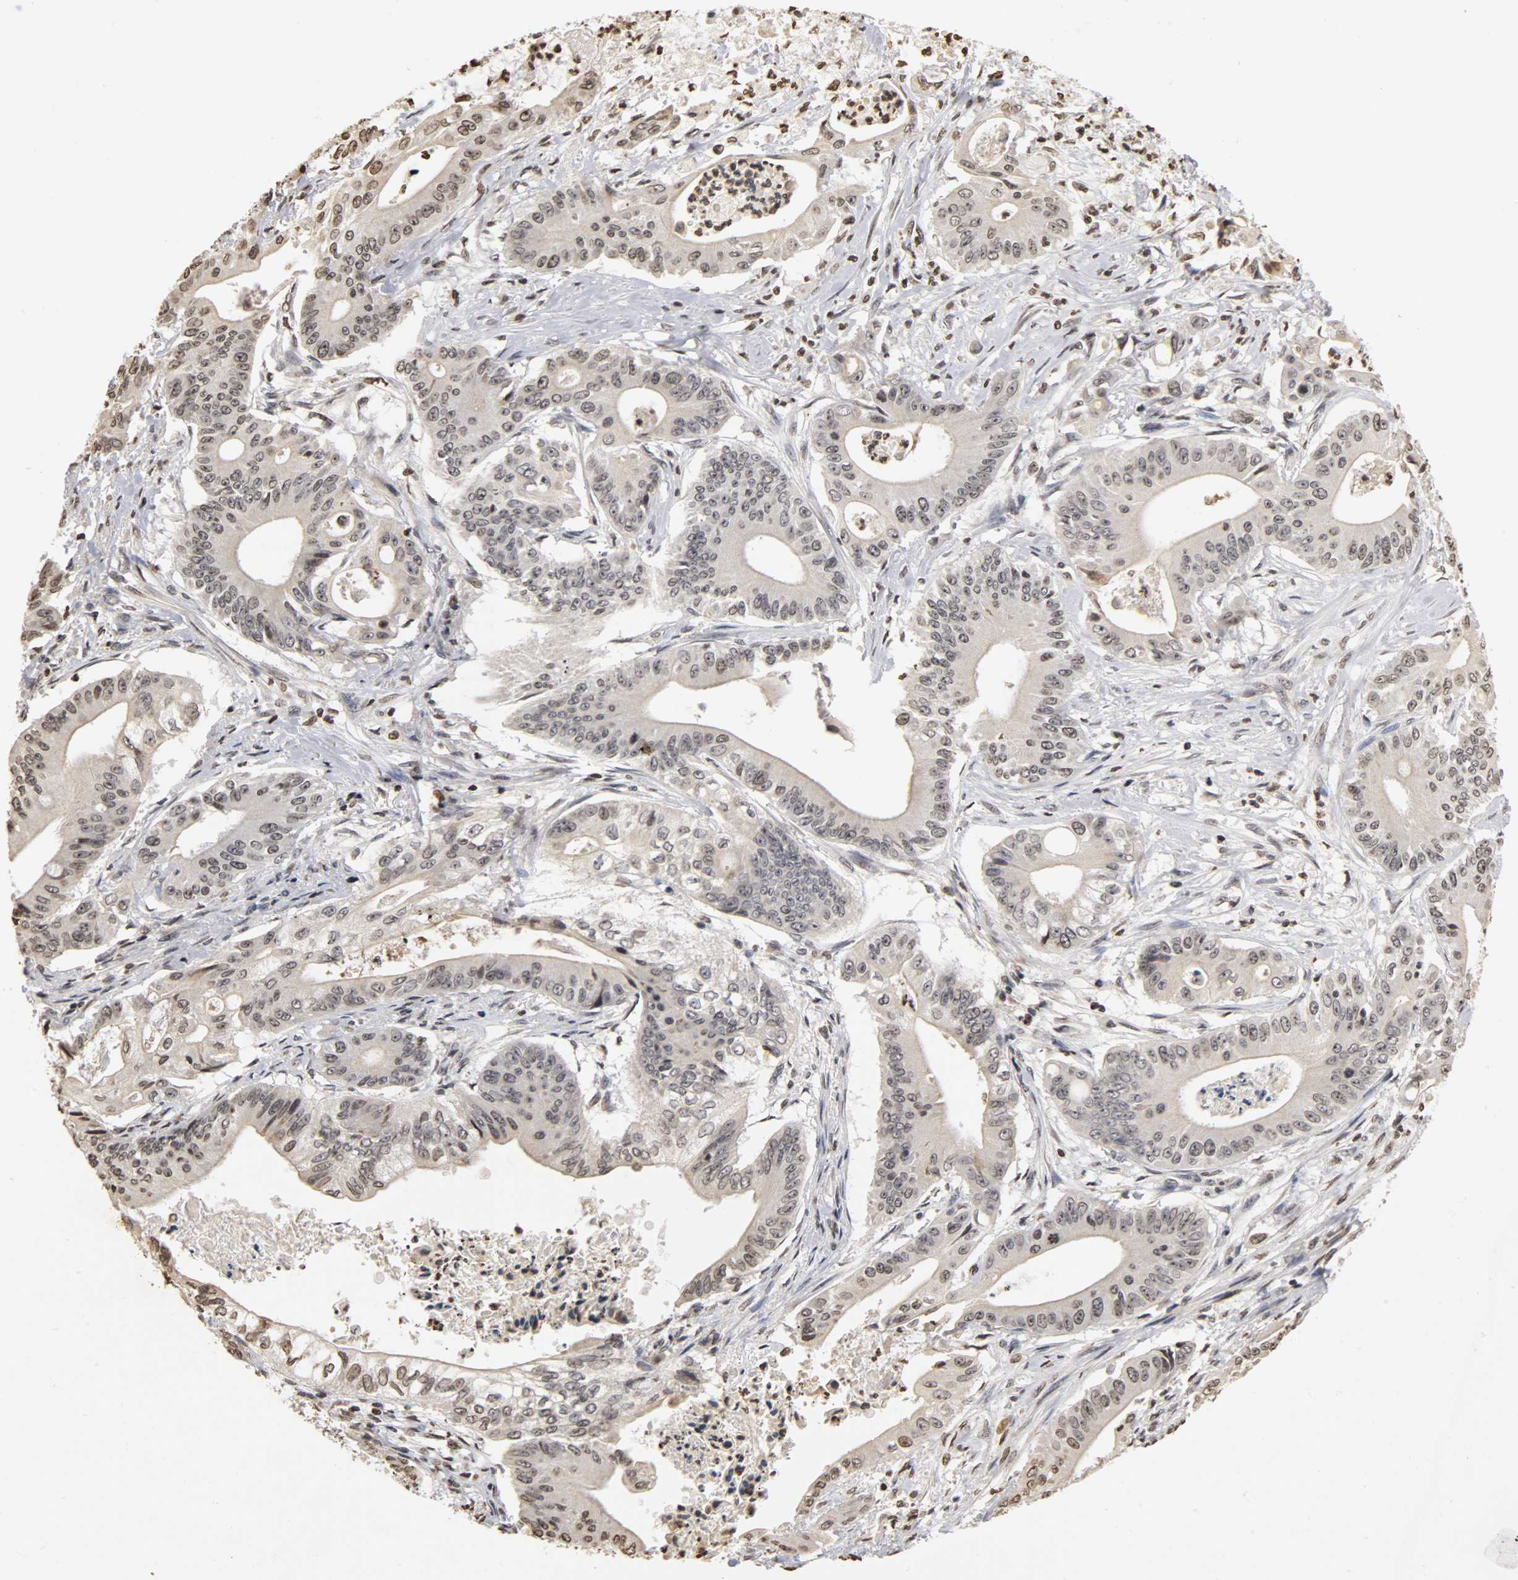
{"staining": {"intensity": "weak", "quantity": "<25%", "location": "nuclear"}, "tissue": "pancreatic cancer", "cell_type": "Tumor cells", "image_type": "cancer", "snomed": [{"axis": "morphology", "description": "Normal tissue, NOS"}, {"axis": "topography", "description": "Lymph node"}], "caption": "Pancreatic cancer was stained to show a protein in brown. There is no significant expression in tumor cells. Nuclei are stained in blue.", "gene": "ERCC2", "patient": {"sex": "male", "age": 62}}